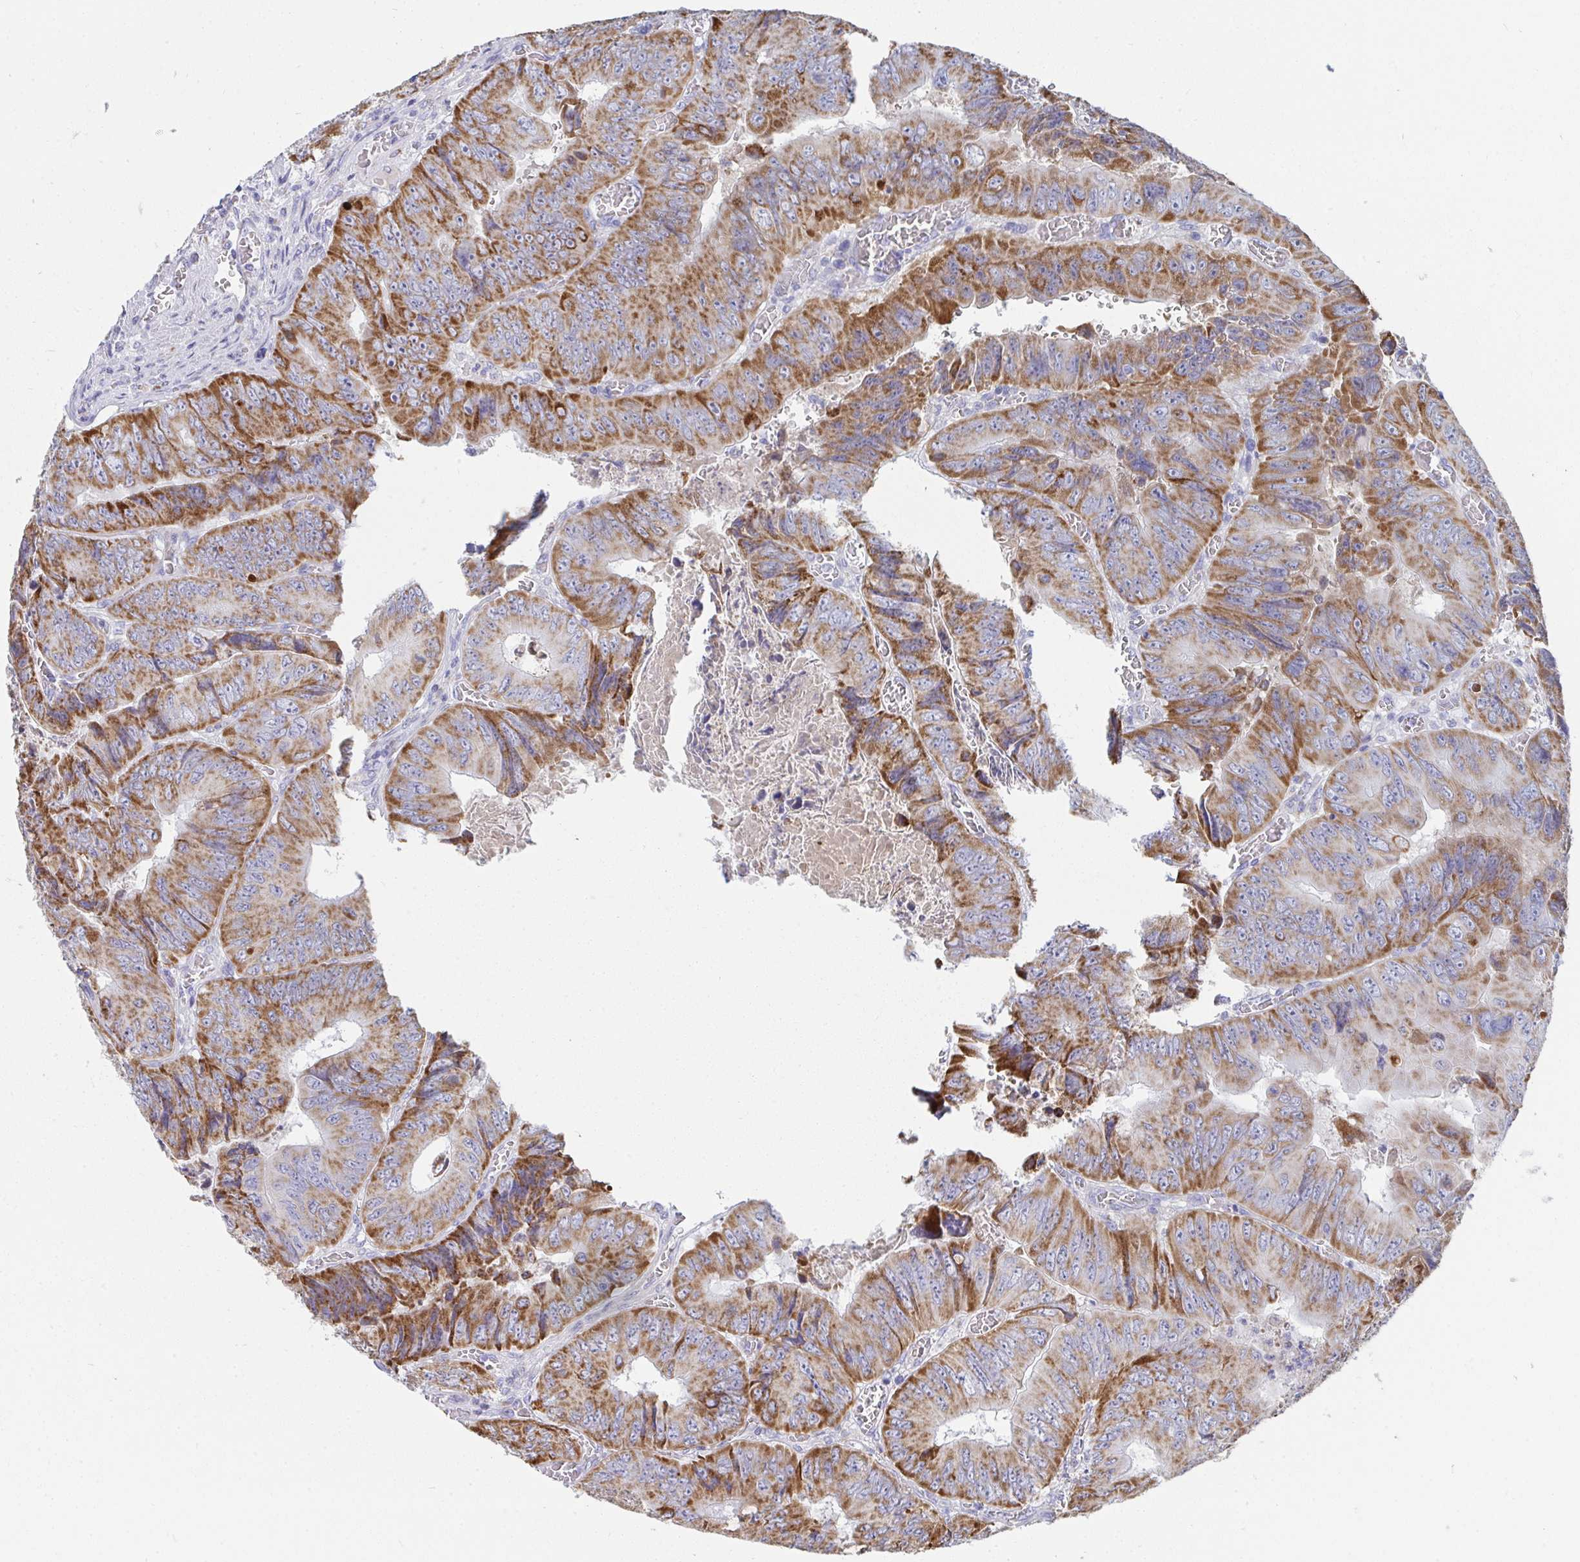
{"staining": {"intensity": "strong", "quantity": ">75%", "location": "cytoplasmic/membranous"}, "tissue": "colorectal cancer", "cell_type": "Tumor cells", "image_type": "cancer", "snomed": [{"axis": "morphology", "description": "Adenocarcinoma, NOS"}, {"axis": "topography", "description": "Colon"}], "caption": "Immunohistochemistry (IHC) of colorectal adenocarcinoma shows high levels of strong cytoplasmic/membranous positivity in approximately >75% of tumor cells.", "gene": "AIFM1", "patient": {"sex": "female", "age": 84}}